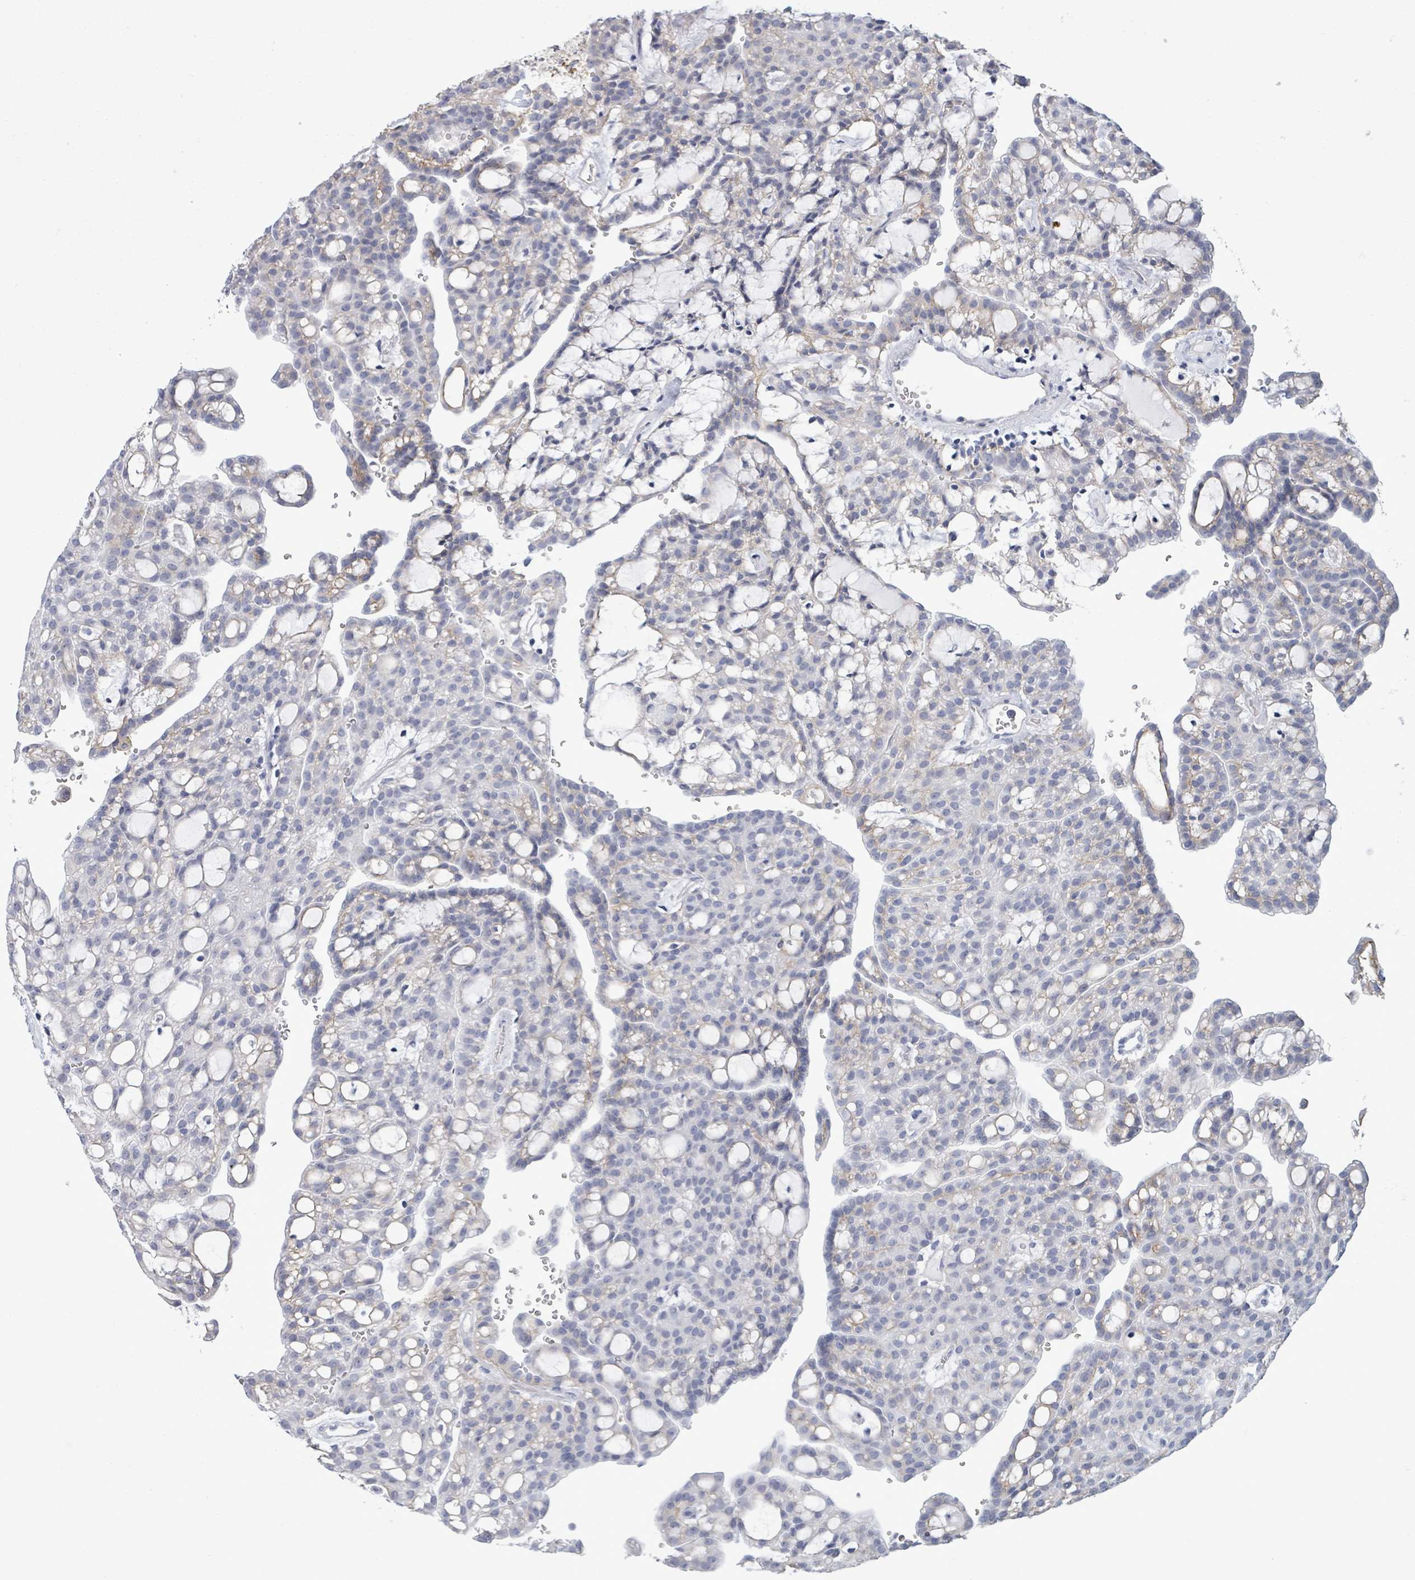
{"staining": {"intensity": "weak", "quantity": "25%-75%", "location": "cytoplasmic/membranous"}, "tissue": "renal cancer", "cell_type": "Tumor cells", "image_type": "cancer", "snomed": [{"axis": "morphology", "description": "Adenocarcinoma, NOS"}, {"axis": "topography", "description": "Kidney"}], "caption": "Weak cytoplasmic/membranous protein staining is seen in approximately 25%-75% of tumor cells in renal cancer (adenocarcinoma).", "gene": "BSG", "patient": {"sex": "male", "age": 63}}